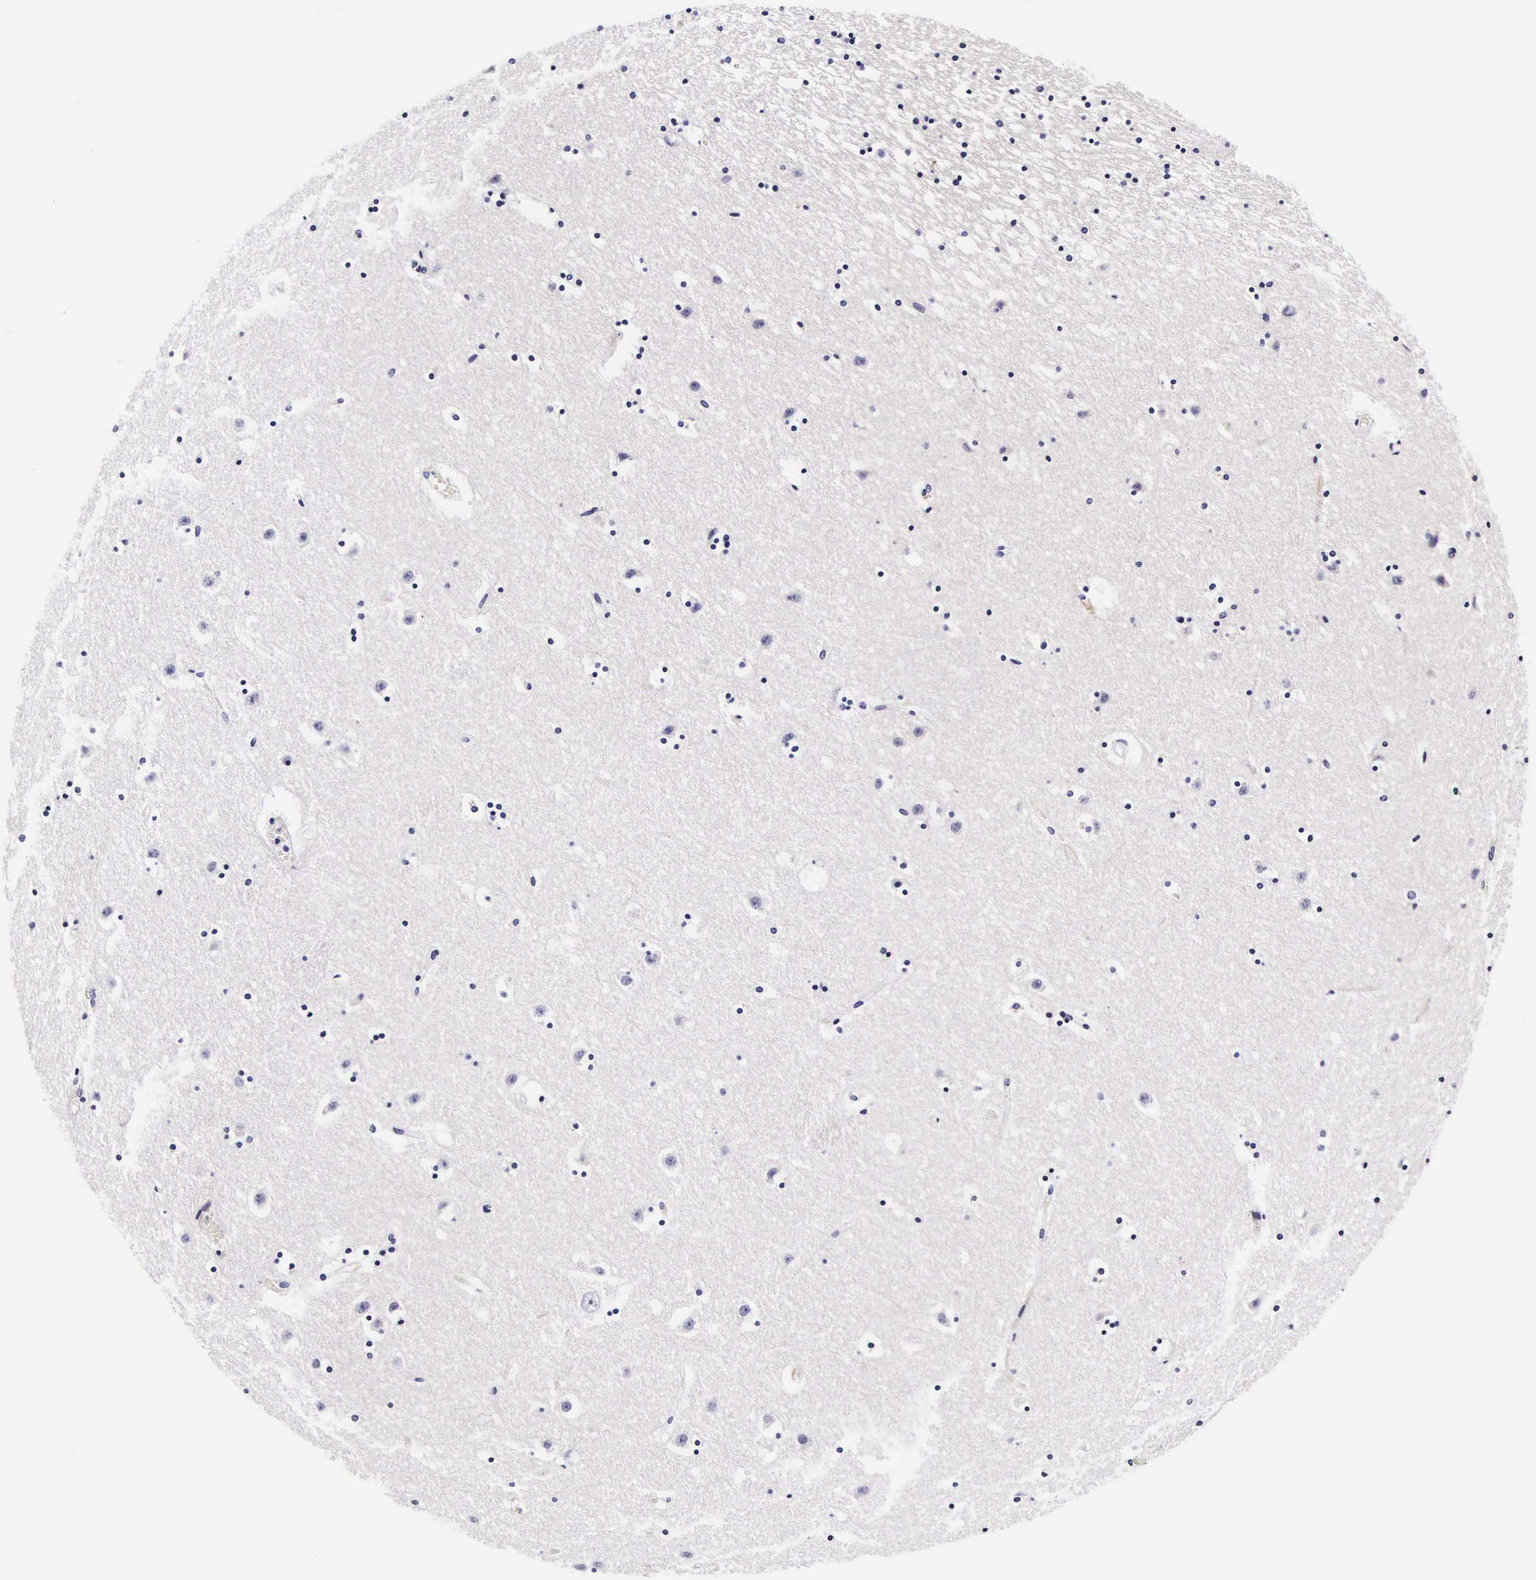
{"staining": {"intensity": "negative", "quantity": "none", "location": "none"}, "tissue": "caudate", "cell_type": "Glial cells", "image_type": "normal", "snomed": [{"axis": "morphology", "description": "Normal tissue, NOS"}, {"axis": "topography", "description": "Lateral ventricle wall"}], "caption": "This is an immunohistochemistry (IHC) image of normal human caudate. There is no expression in glial cells.", "gene": "UPRT", "patient": {"sex": "male", "age": 45}}